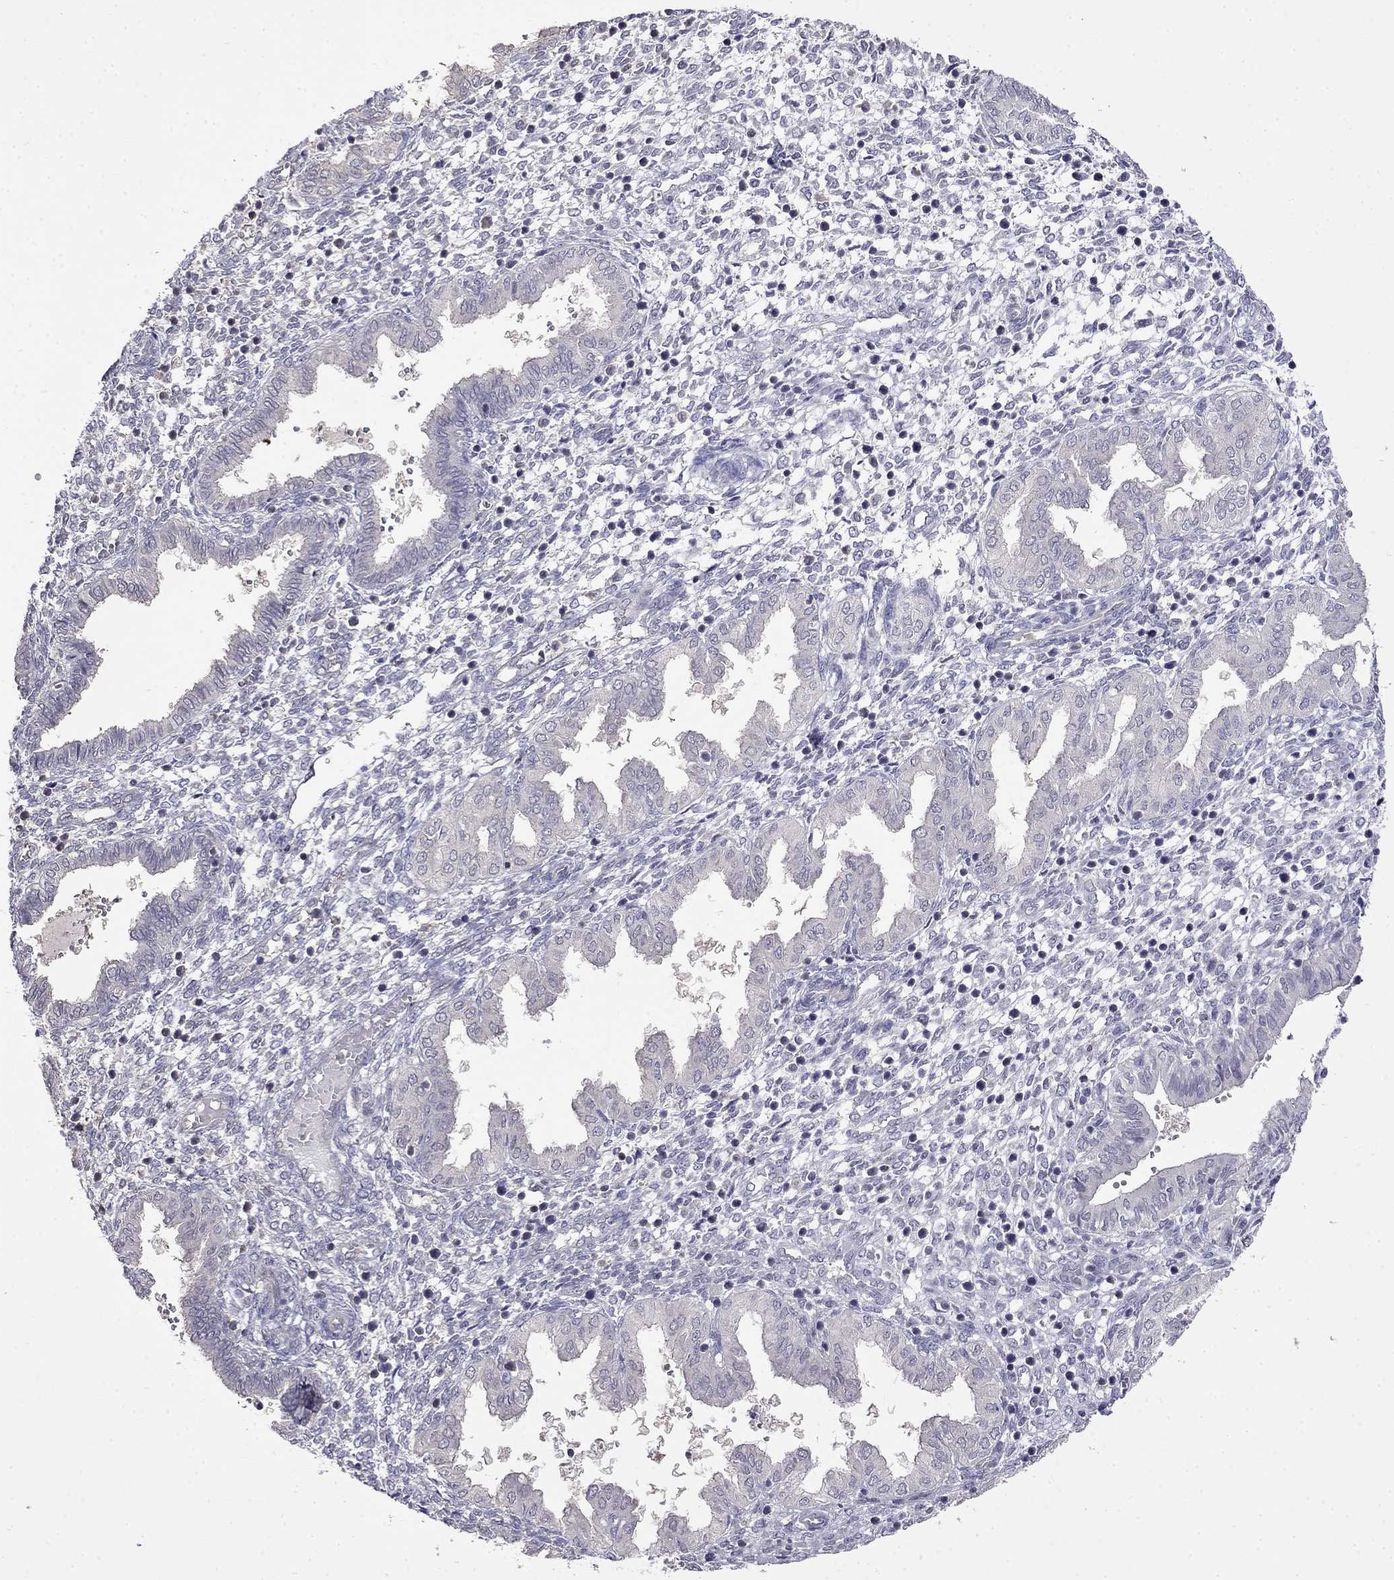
{"staining": {"intensity": "negative", "quantity": "none", "location": "none"}, "tissue": "endometrium", "cell_type": "Cells in endometrial stroma", "image_type": "normal", "snomed": [{"axis": "morphology", "description": "Normal tissue, NOS"}, {"axis": "topography", "description": "Endometrium"}], "caption": "An IHC micrograph of unremarkable endometrium is shown. There is no staining in cells in endometrial stroma of endometrium.", "gene": "GUCA1B", "patient": {"sex": "female", "age": 43}}